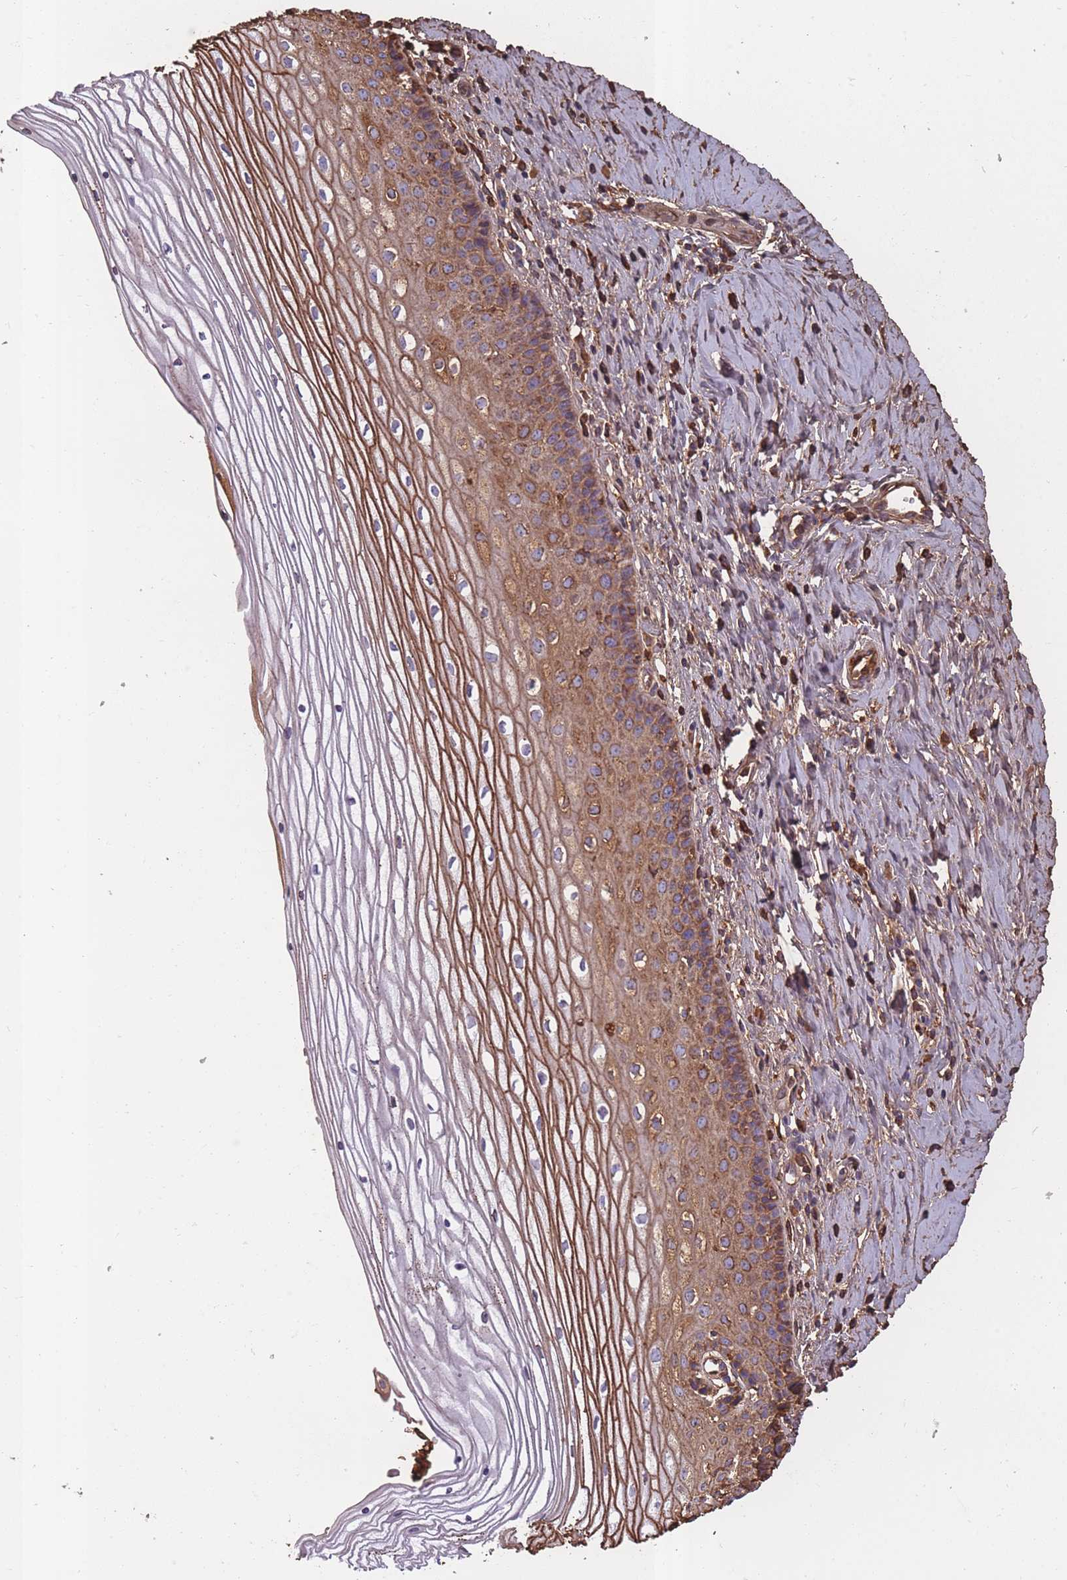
{"staining": {"intensity": "negative", "quantity": "none", "location": "none"}, "tissue": "cervix", "cell_type": "Glandular cells", "image_type": "normal", "snomed": [{"axis": "morphology", "description": "Normal tissue, NOS"}, {"axis": "topography", "description": "Cervix"}], "caption": "This photomicrograph is of unremarkable cervix stained with IHC to label a protein in brown with the nuclei are counter-stained blue. There is no expression in glandular cells.", "gene": "KAT2A", "patient": {"sex": "female", "age": 47}}